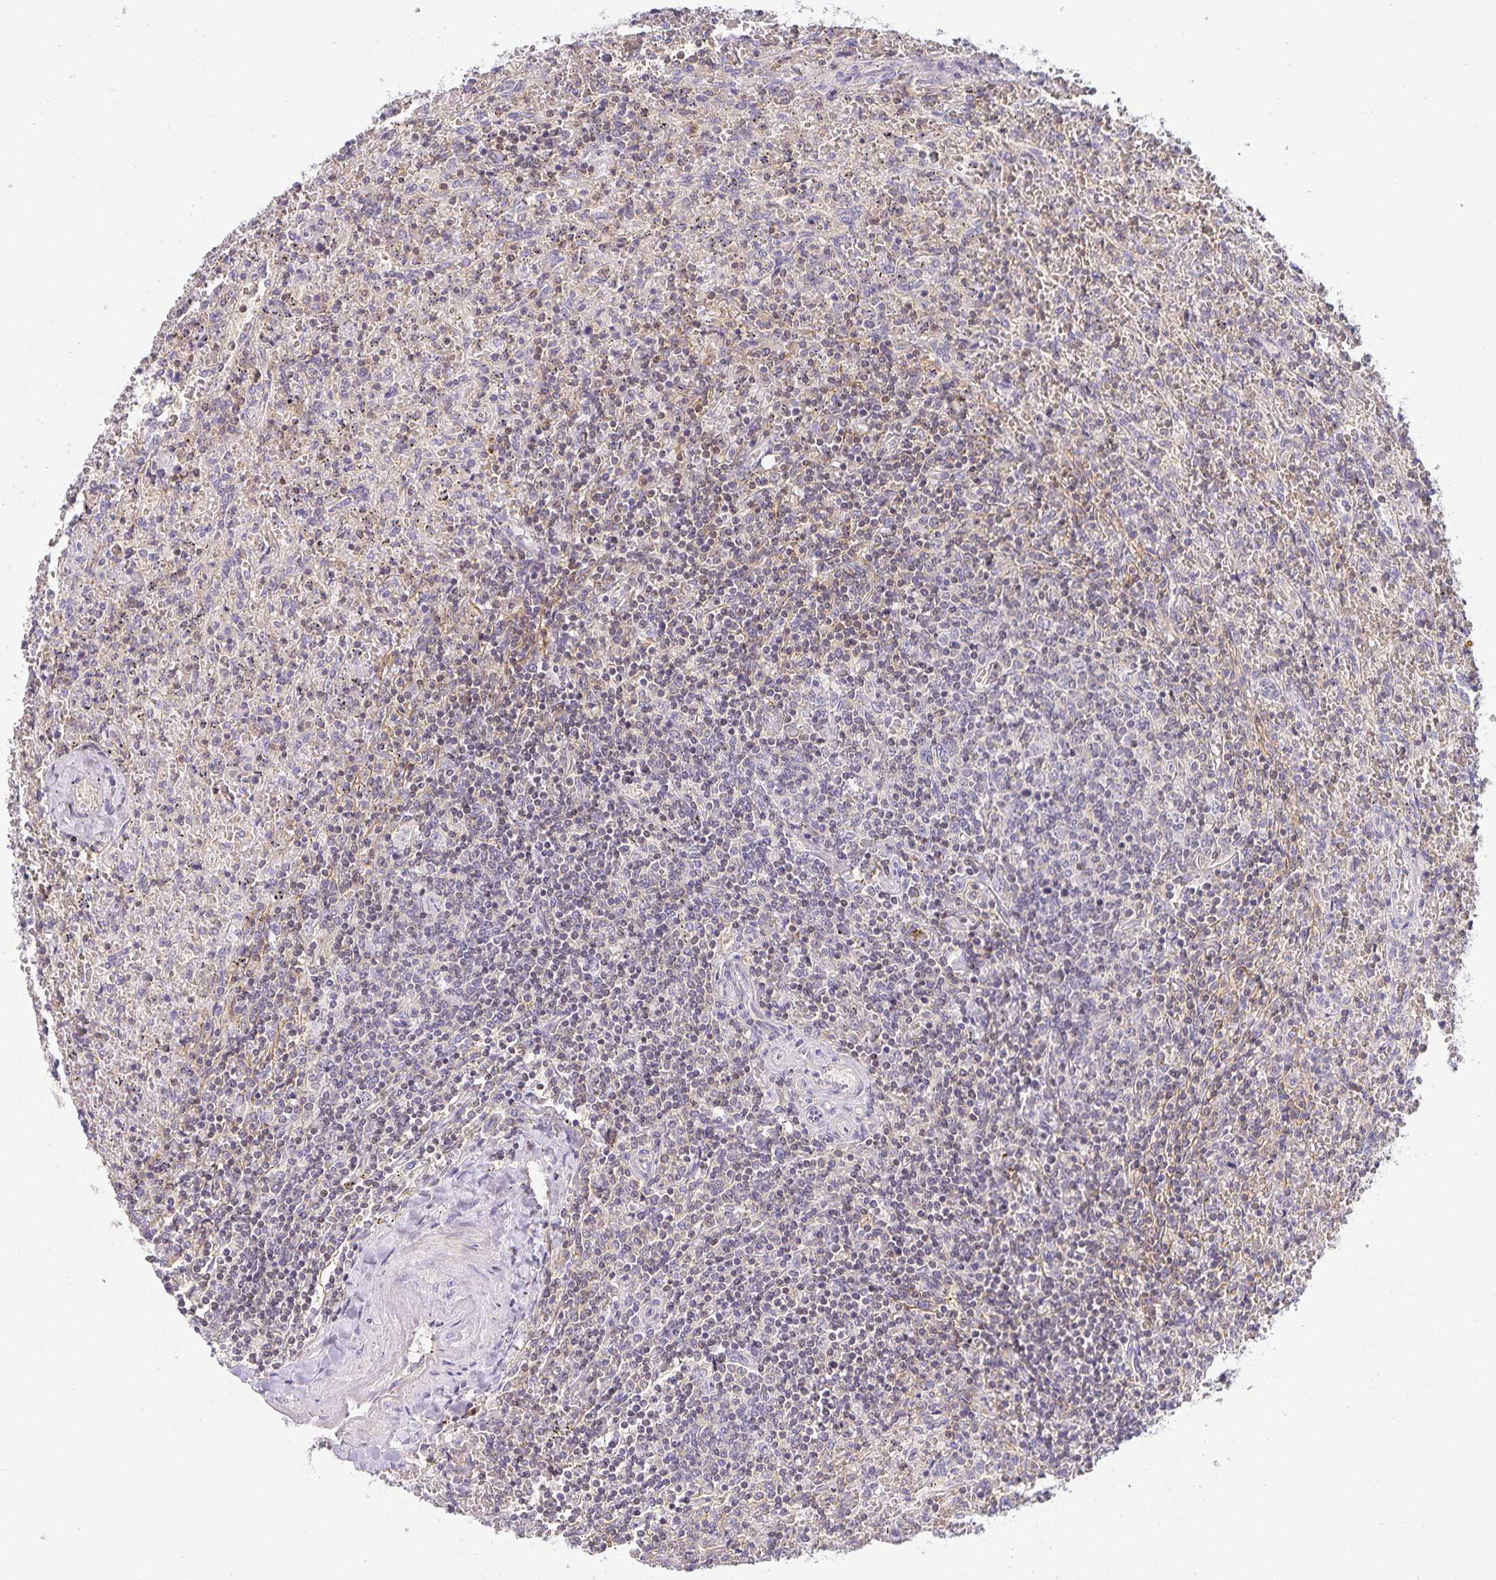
{"staining": {"intensity": "negative", "quantity": "none", "location": "none"}, "tissue": "lymphoma", "cell_type": "Tumor cells", "image_type": "cancer", "snomed": [{"axis": "morphology", "description": "Malignant lymphoma, non-Hodgkin's type, Low grade"}, {"axis": "topography", "description": "Spleen"}], "caption": "DAB (3,3'-diaminobenzidine) immunohistochemical staining of human lymphoma demonstrates no significant expression in tumor cells.", "gene": "GATA3", "patient": {"sex": "female", "age": 64}}